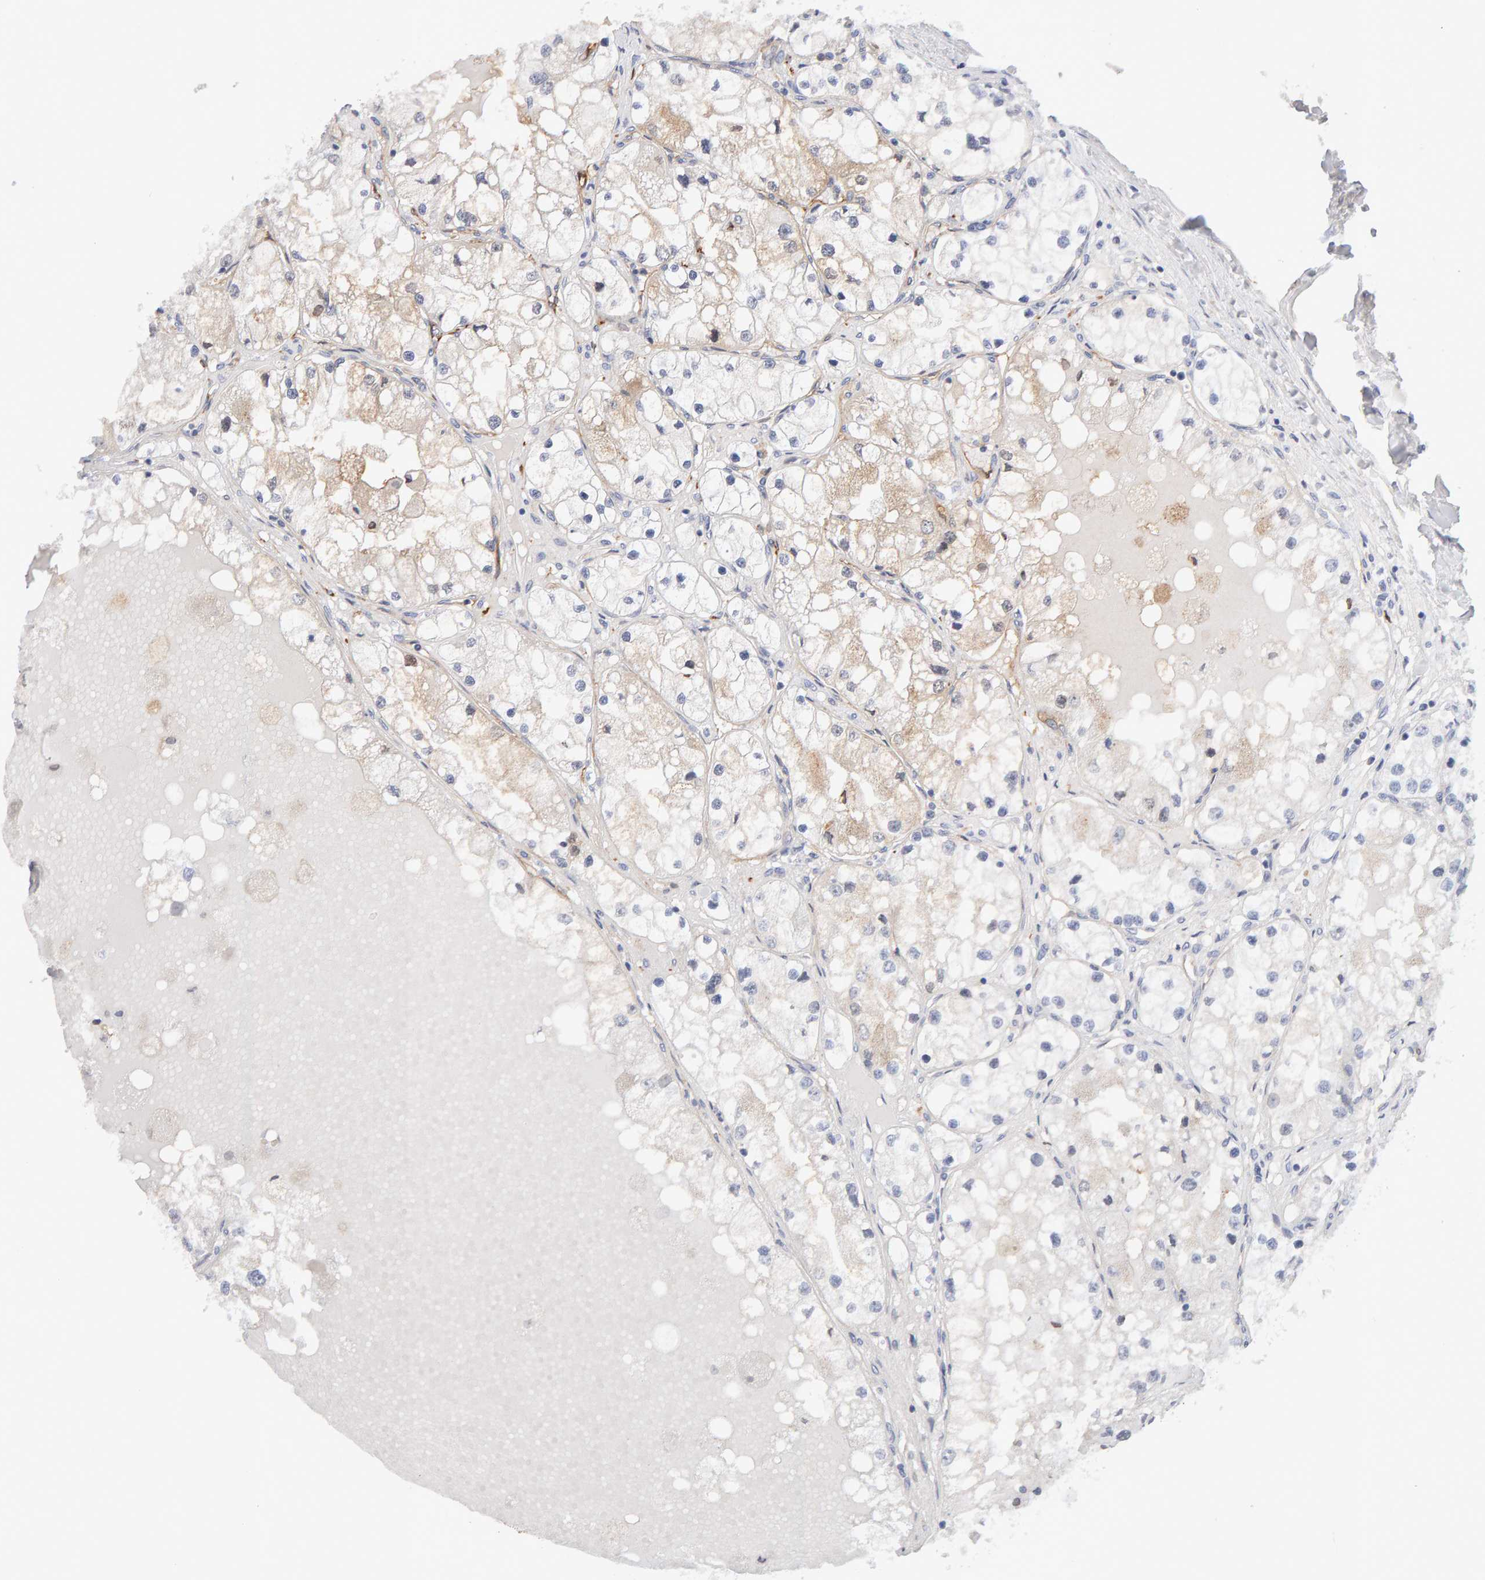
{"staining": {"intensity": "weak", "quantity": "<25%", "location": "cytoplasmic/membranous"}, "tissue": "renal cancer", "cell_type": "Tumor cells", "image_type": "cancer", "snomed": [{"axis": "morphology", "description": "Adenocarcinoma, NOS"}, {"axis": "topography", "description": "Kidney"}], "caption": "High power microscopy histopathology image of an IHC photomicrograph of renal cancer (adenocarcinoma), revealing no significant positivity in tumor cells. The staining is performed using DAB brown chromogen with nuclei counter-stained in using hematoxylin.", "gene": "METRNL", "patient": {"sex": "male", "age": 68}}